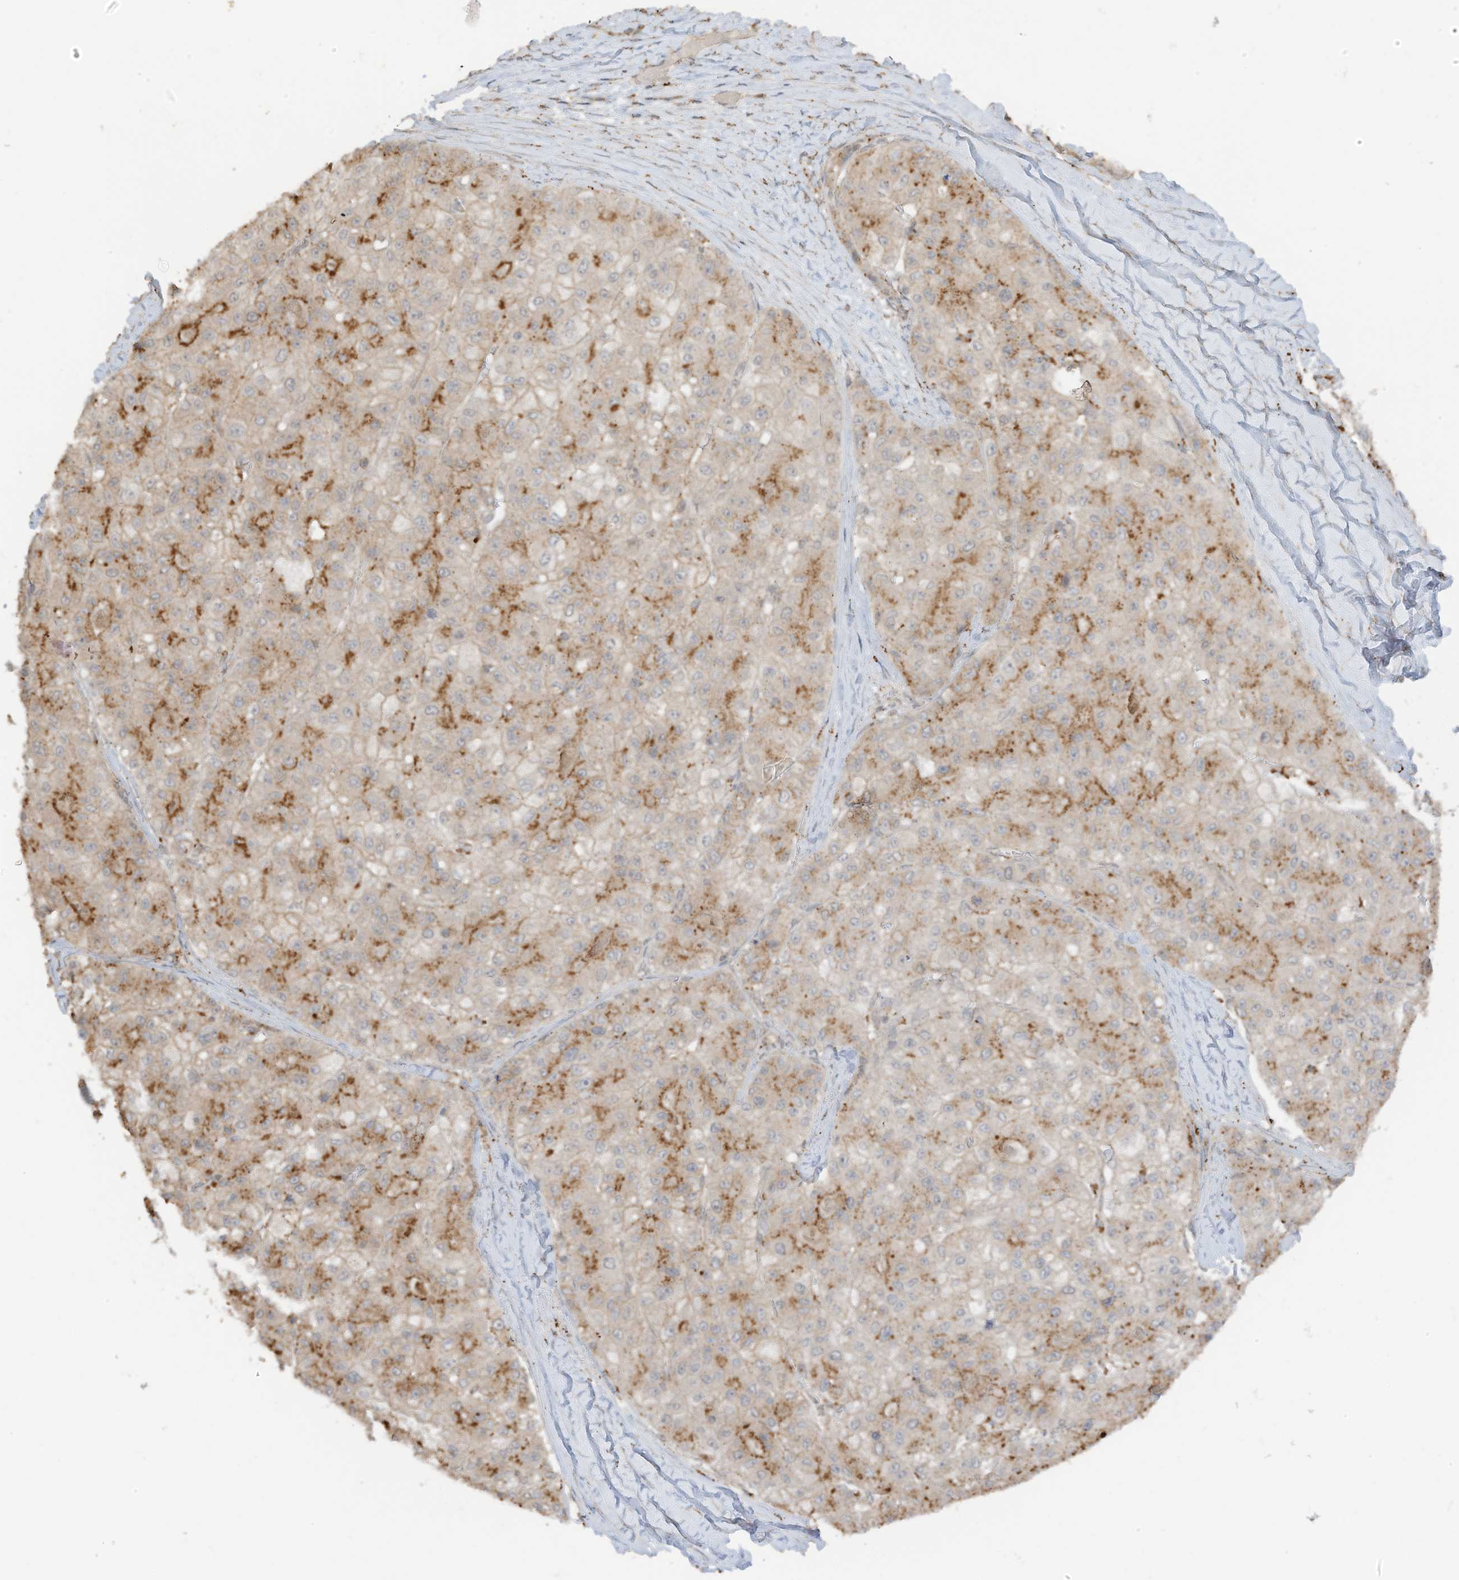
{"staining": {"intensity": "moderate", "quantity": "25%-75%", "location": "cytoplasmic/membranous"}, "tissue": "liver cancer", "cell_type": "Tumor cells", "image_type": "cancer", "snomed": [{"axis": "morphology", "description": "Carcinoma, Hepatocellular, NOS"}, {"axis": "topography", "description": "Liver"}], "caption": "Liver hepatocellular carcinoma tissue shows moderate cytoplasmic/membranous staining in about 25%-75% of tumor cells", "gene": "N4BP3", "patient": {"sex": "male", "age": 80}}